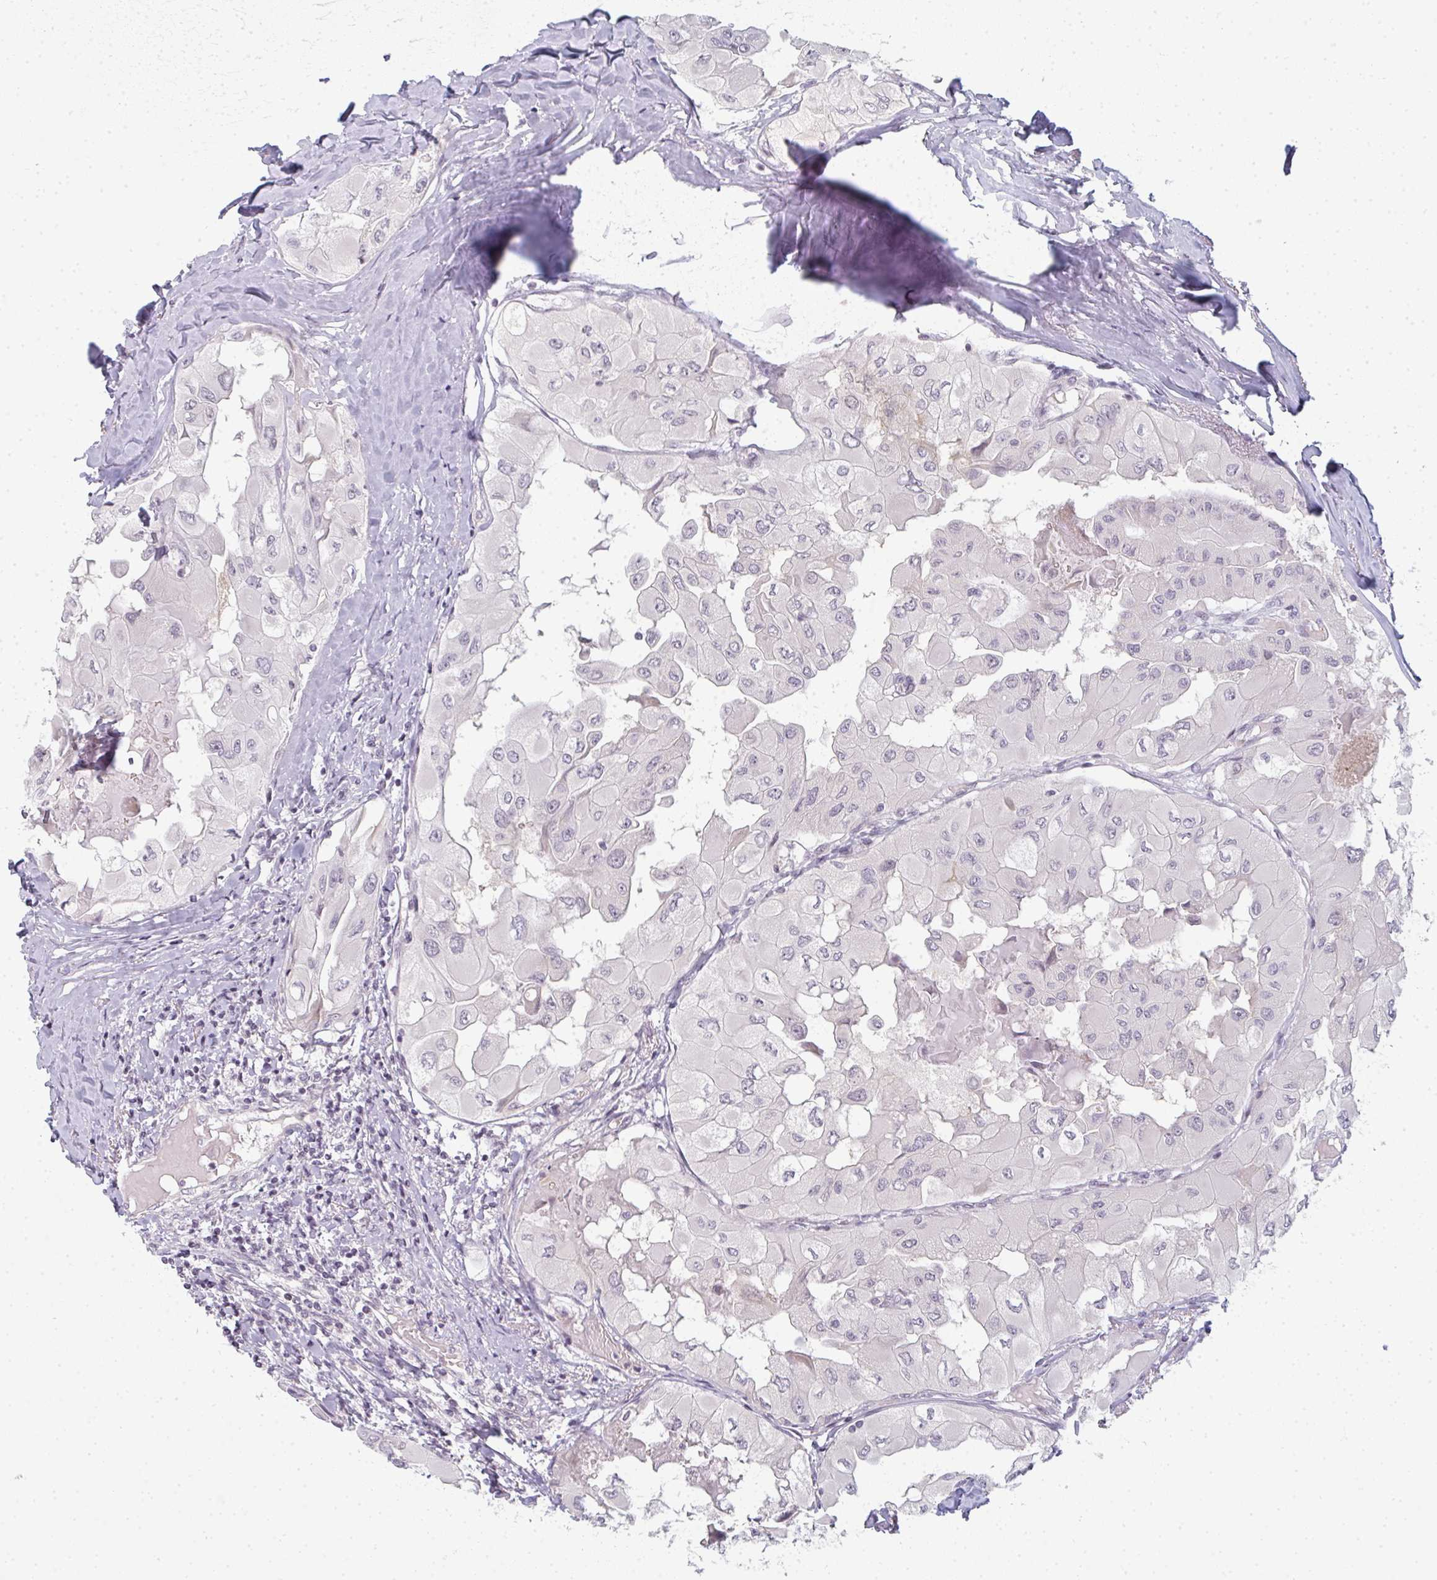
{"staining": {"intensity": "negative", "quantity": "none", "location": "none"}, "tissue": "thyroid cancer", "cell_type": "Tumor cells", "image_type": "cancer", "snomed": [{"axis": "morphology", "description": "Normal tissue, NOS"}, {"axis": "morphology", "description": "Papillary adenocarcinoma, NOS"}, {"axis": "topography", "description": "Thyroid gland"}], "caption": "Immunohistochemistry (IHC) photomicrograph of neoplastic tissue: papillary adenocarcinoma (thyroid) stained with DAB demonstrates no significant protein expression in tumor cells. The staining is performed using DAB (3,3'-diaminobenzidine) brown chromogen with nuclei counter-stained in using hematoxylin.", "gene": "RBBP6", "patient": {"sex": "female", "age": 59}}